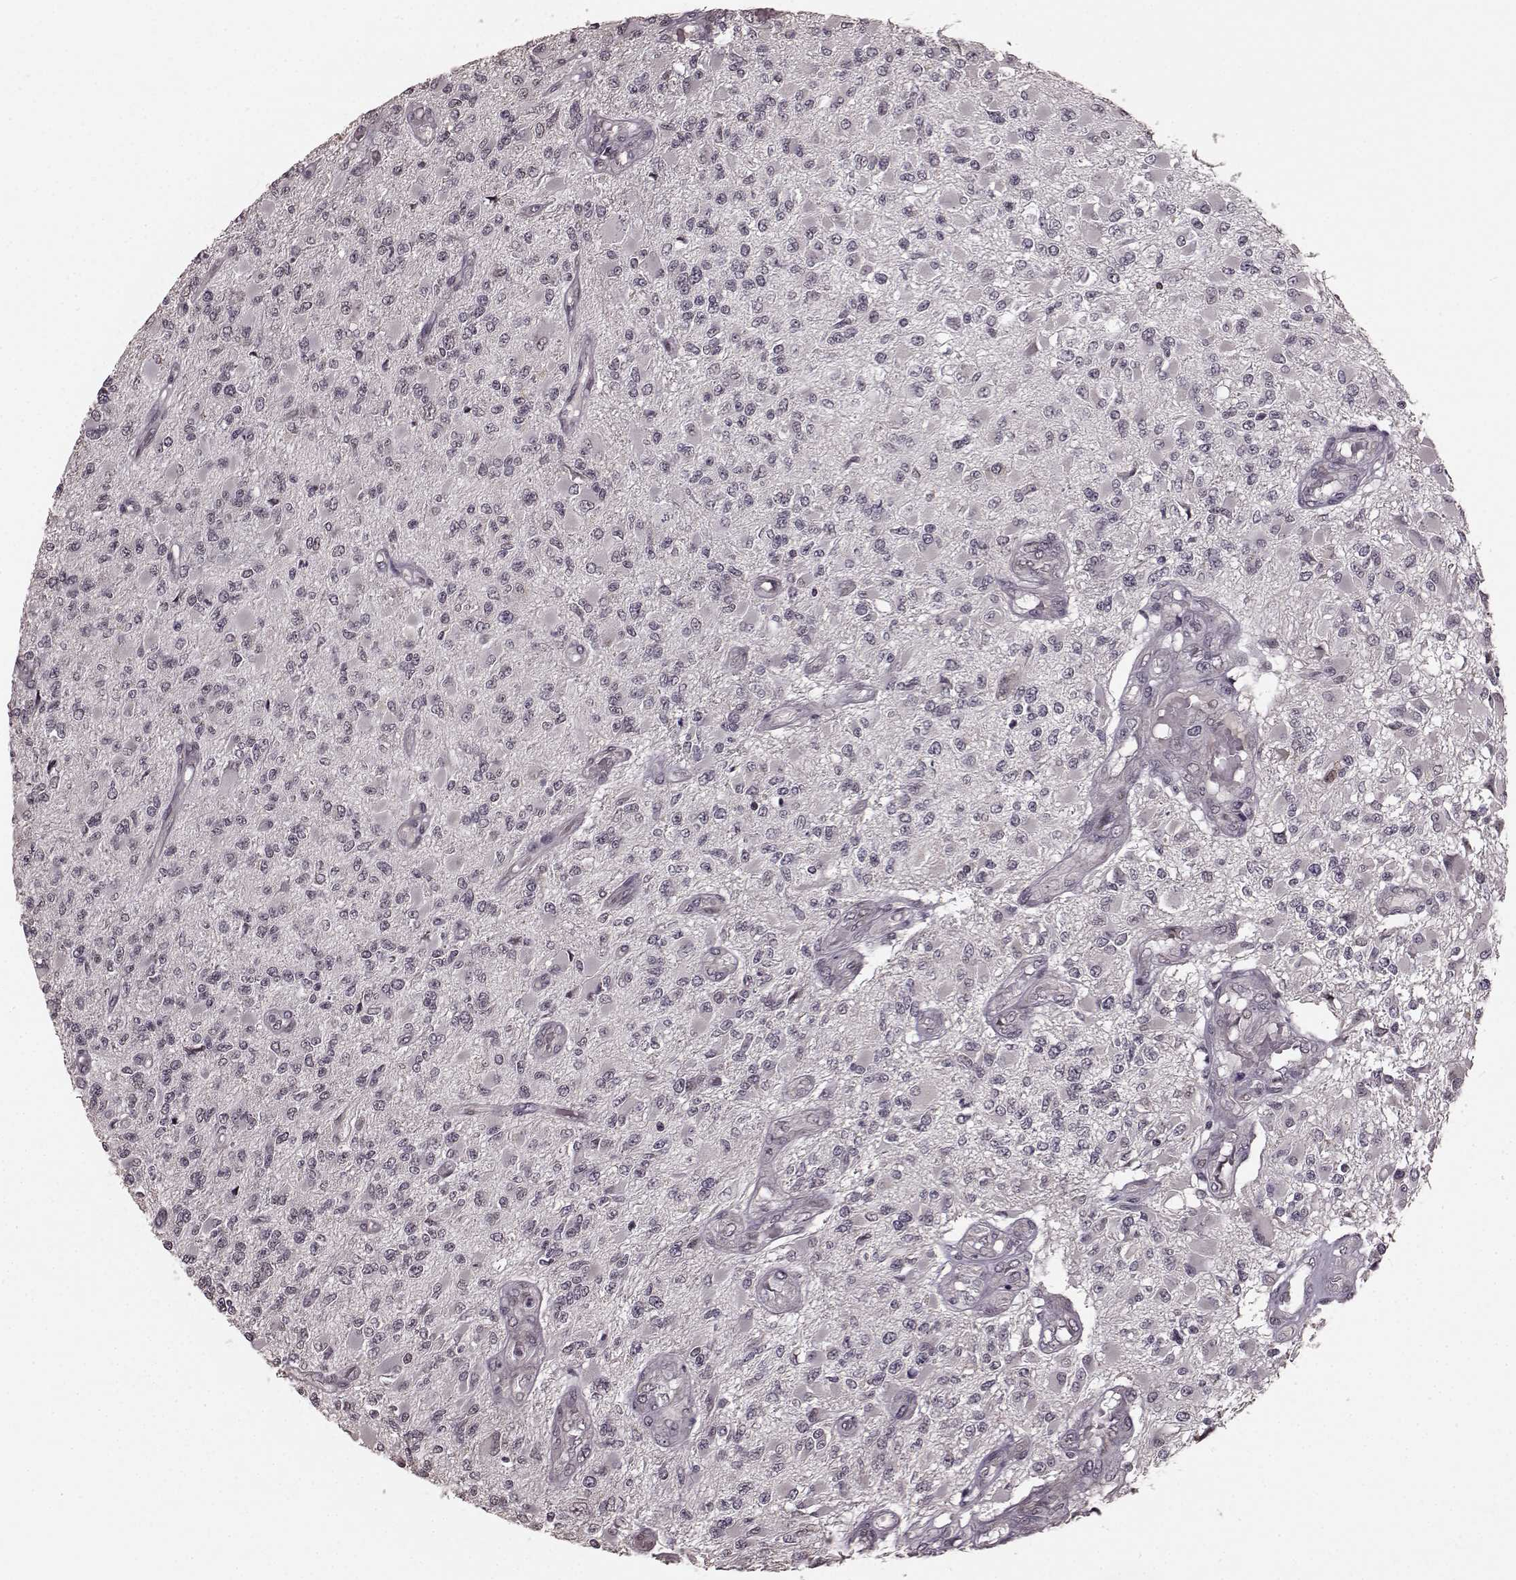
{"staining": {"intensity": "negative", "quantity": "none", "location": "none"}, "tissue": "glioma", "cell_type": "Tumor cells", "image_type": "cancer", "snomed": [{"axis": "morphology", "description": "Glioma, malignant, High grade"}, {"axis": "topography", "description": "Brain"}], "caption": "The photomicrograph shows no significant positivity in tumor cells of glioma.", "gene": "PLCB4", "patient": {"sex": "female", "age": 63}}